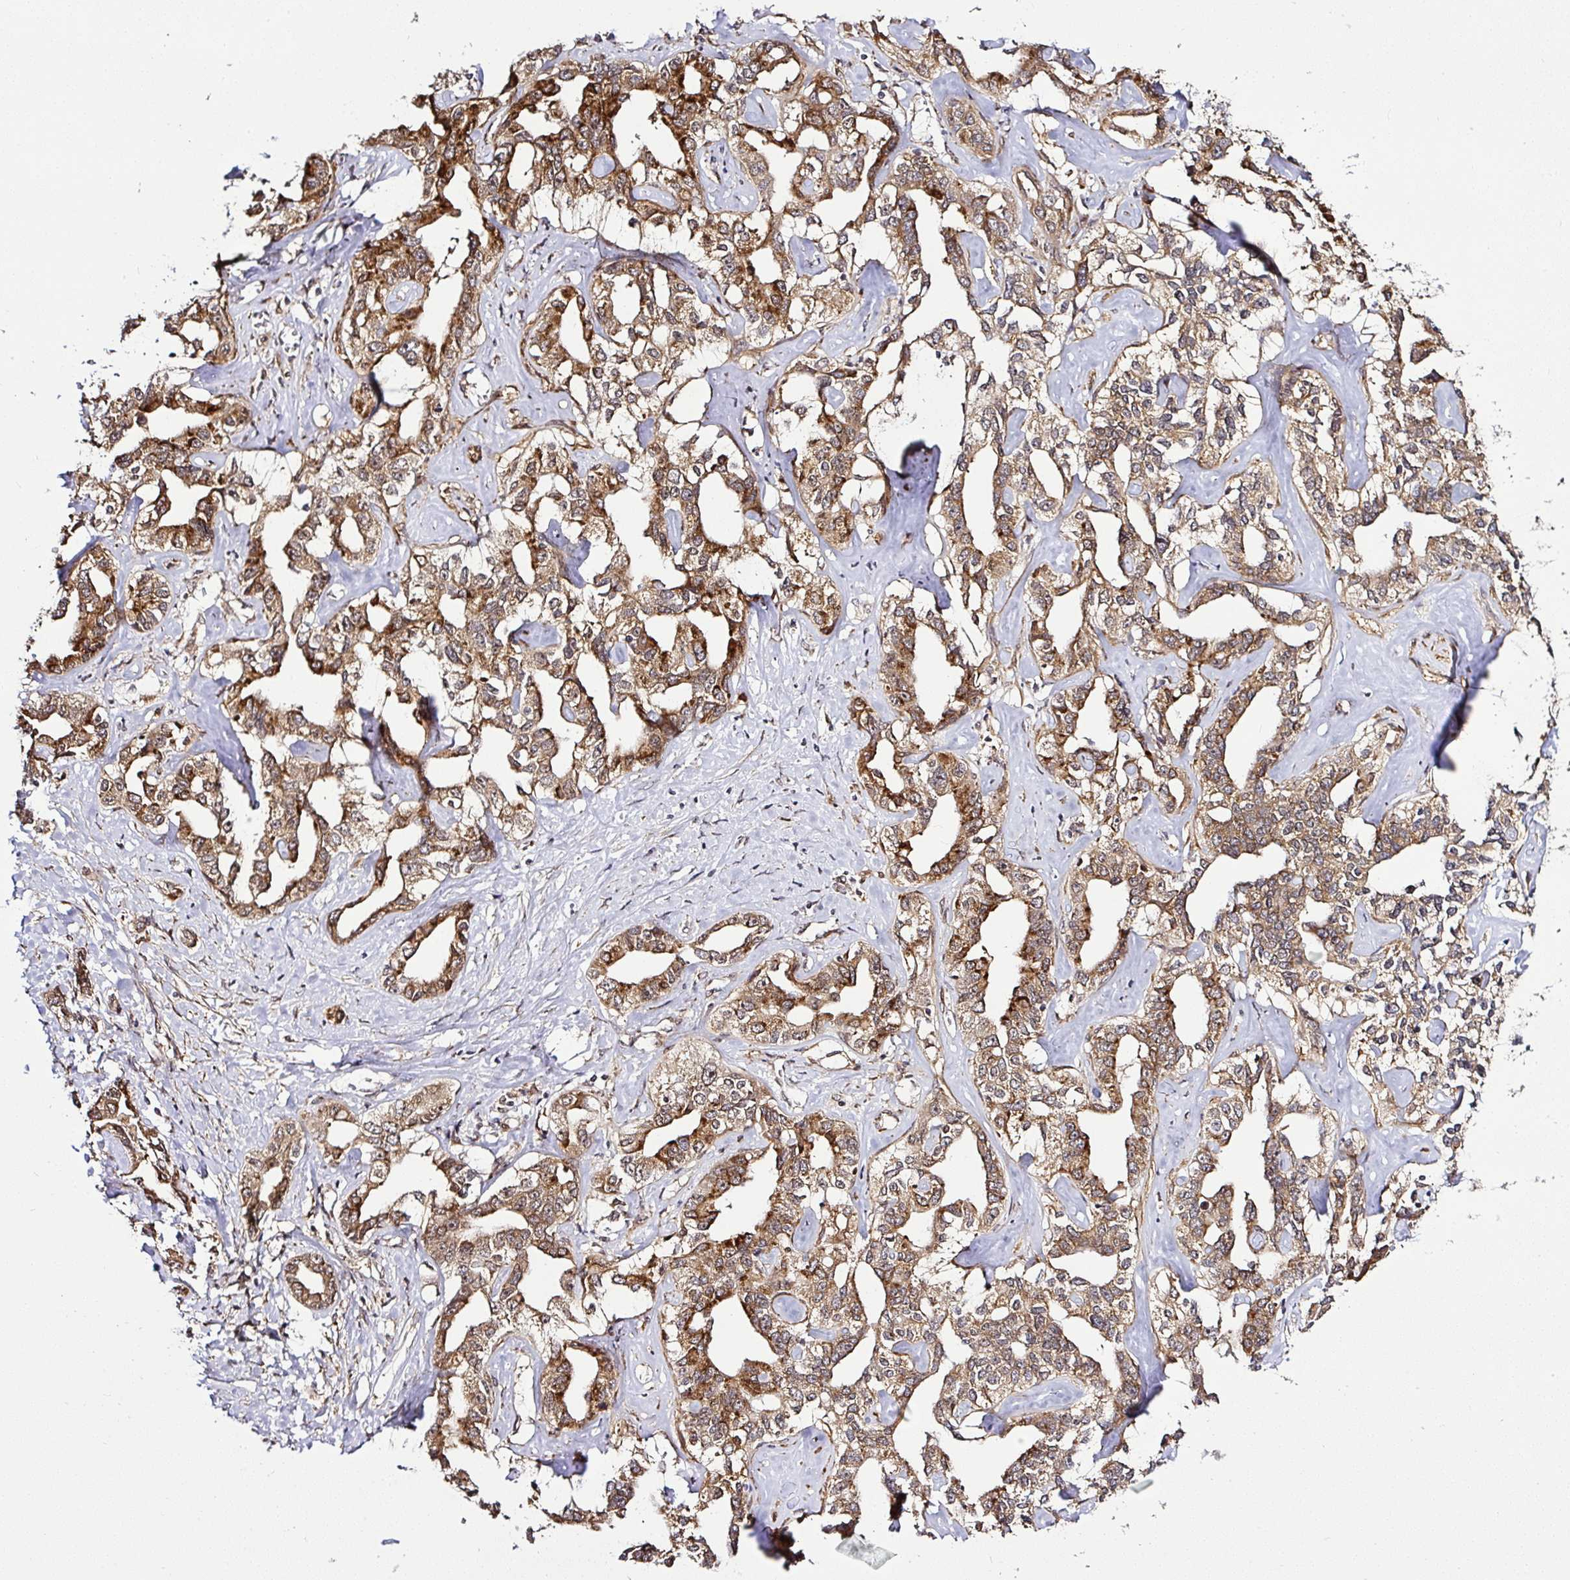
{"staining": {"intensity": "moderate", "quantity": ">75%", "location": "cytoplasmic/membranous"}, "tissue": "liver cancer", "cell_type": "Tumor cells", "image_type": "cancer", "snomed": [{"axis": "morphology", "description": "Cholangiocarcinoma"}, {"axis": "topography", "description": "Liver"}], "caption": "Immunohistochemical staining of human cholangiocarcinoma (liver) displays medium levels of moderate cytoplasmic/membranous staining in about >75% of tumor cells. (DAB (3,3'-diaminobenzidine) IHC with brightfield microscopy, high magnification).", "gene": "FAM153A", "patient": {"sex": "male", "age": 59}}